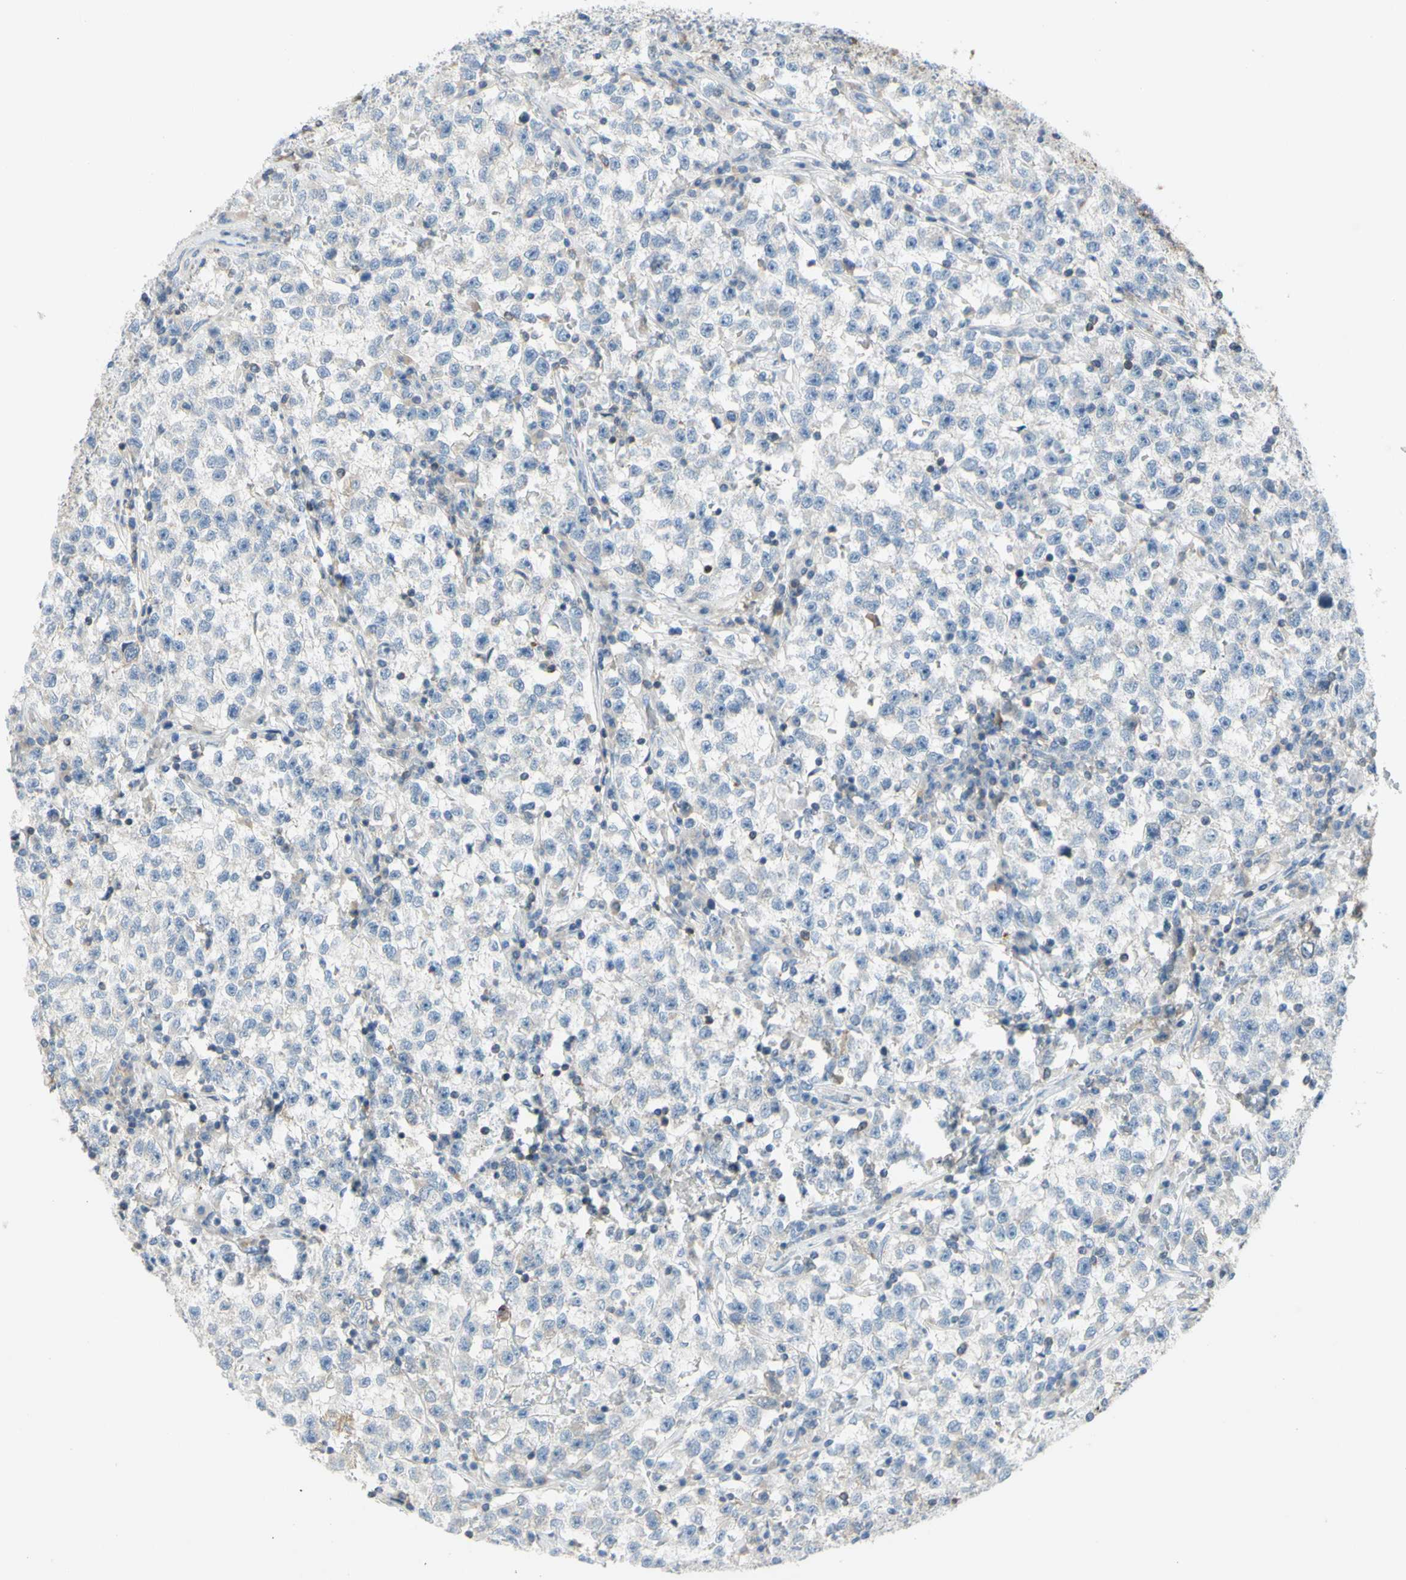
{"staining": {"intensity": "negative", "quantity": "none", "location": "none"}, "tissue": "testis cancer", "cell_type": "Tumor cells", "image_type": "cancer", "snomed": [{"axis": "morphology", "description": "Seminoma, NOS"}, {"axis": "topography", "description": "Testis"}], "caption": "Immunohistochemical staining of seminoma (testis) exhibits no significant staining in tumor cells.", "gene": "MUC1", "patient": {"sex": "male", "age": 22}}